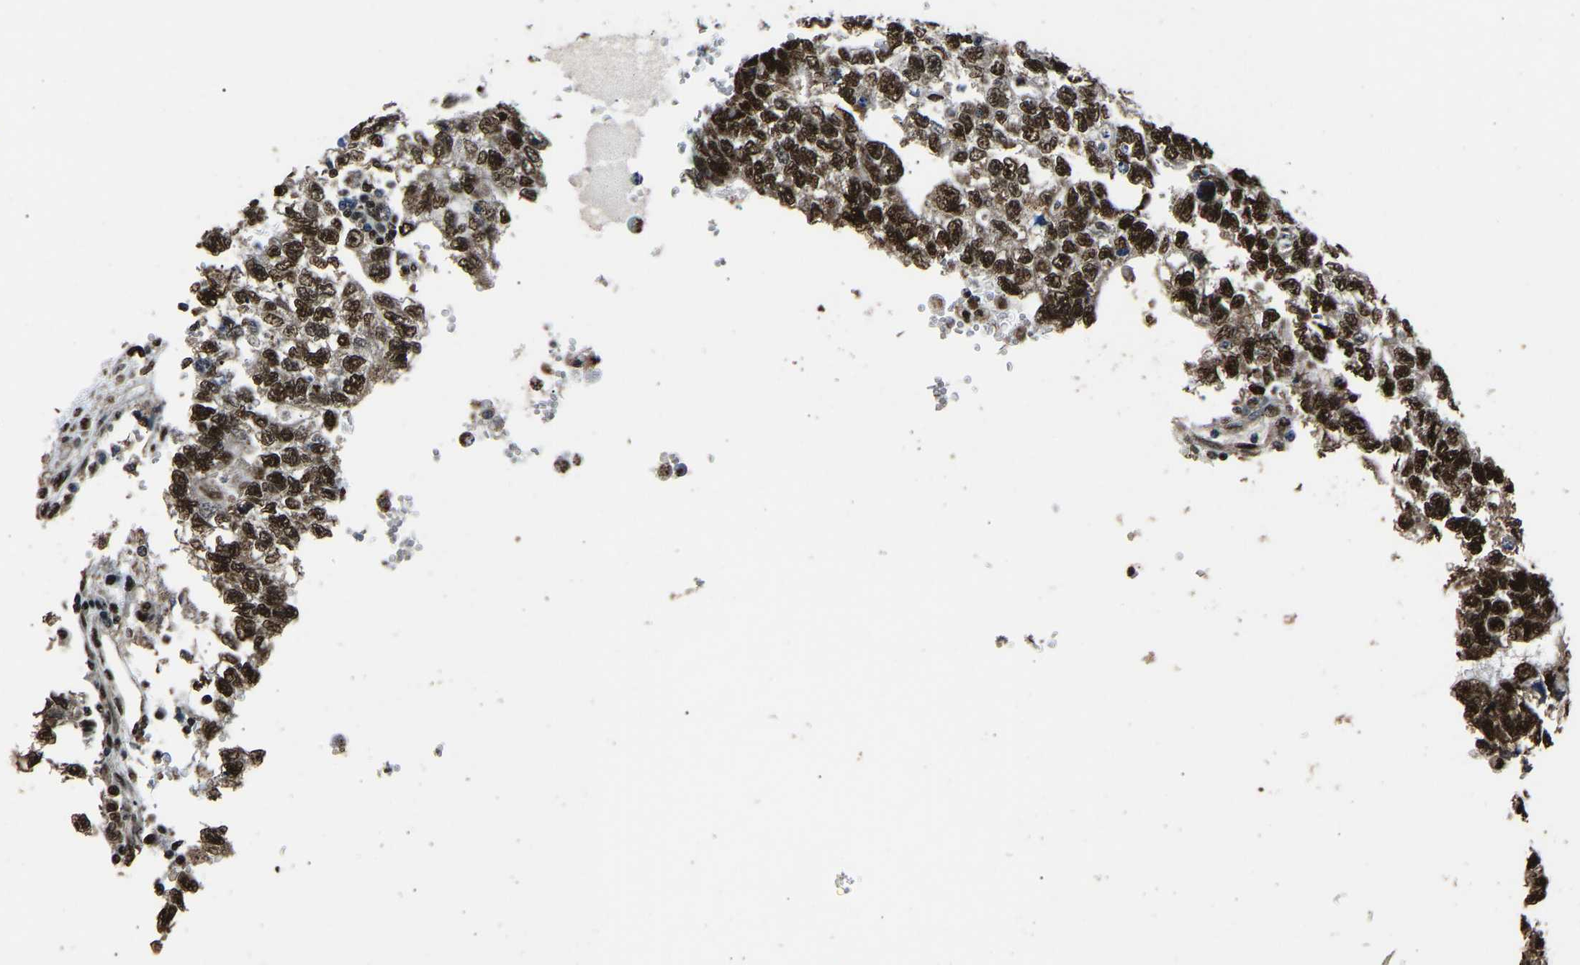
{"staining": {"intensity": "moderate", "quantity": ">75%", "location": "nuclear"}, "tissue": "testis cancer", "cell_type": "Tumor cells", "image_type": "cancer", "snomed": [{"axis": "morphology", "description": "Seminoma, NOS"}, {"axis": "morphology", "description": "Carcinoma, Embryonal, NOS"}, {"axis": "topography", "description": "Testis"}], "caption": "Human testis cancer (seminoma) stained for a protein (brown) demonstrates moderate nuclear positive positivity in about >75% of tumor cells.", "gene": "SAFB", "patient": {"sex": "male", "age": 38}}